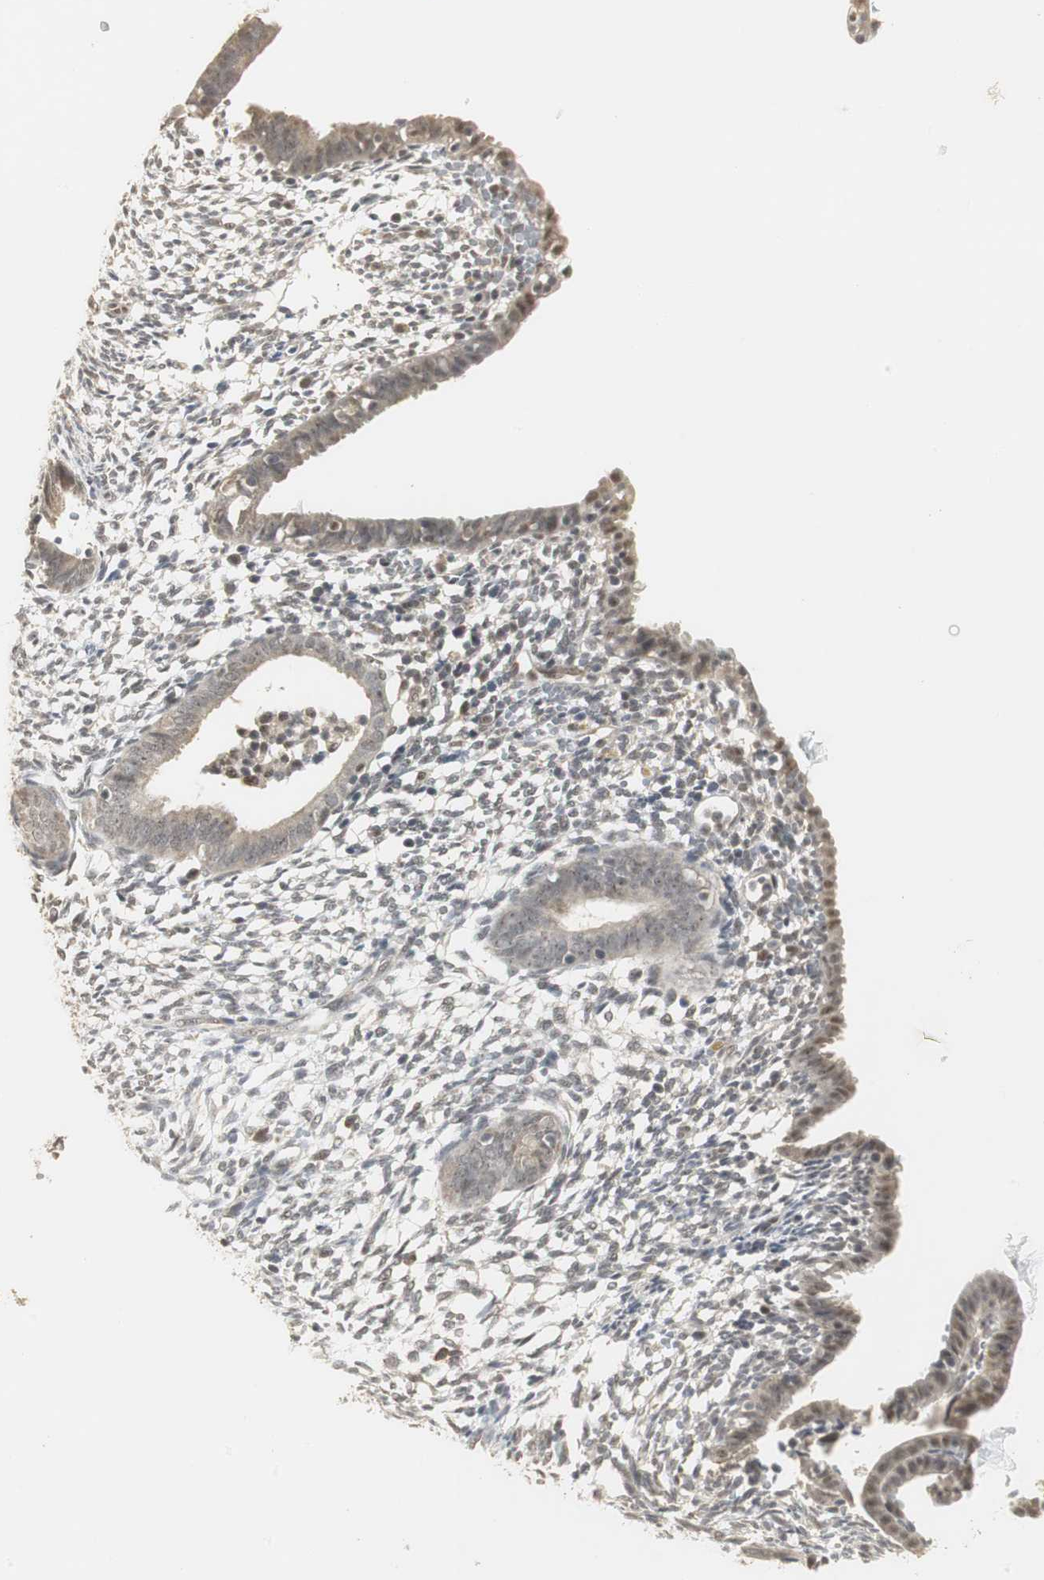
{"staining": {"intensity": "weak", "quantity": "<25%", "location": "nuclear"}, "tissue": "endometrium", "cell_type": "Cells in endometrial stroma", "image_type": "normal", "snomed": [{"axis": "morphology", "description": "Normal tissue, NOS"}, {"axis": "morphology", "description": "Atrophy, NOS"}, {"axis": "topography", "description": "Uterus"}, {"axis": "topography", "description": "Endometrium"}], "caption": "A high-resolution histopathology image shows IHC staining of benign endometrium, which shows no significant staining in cells in endometrial stroma. (DAB IHC with hematoxylin counter stain).", "gene": "ELOA", "patient": {"sex": "female", "age": 68}}